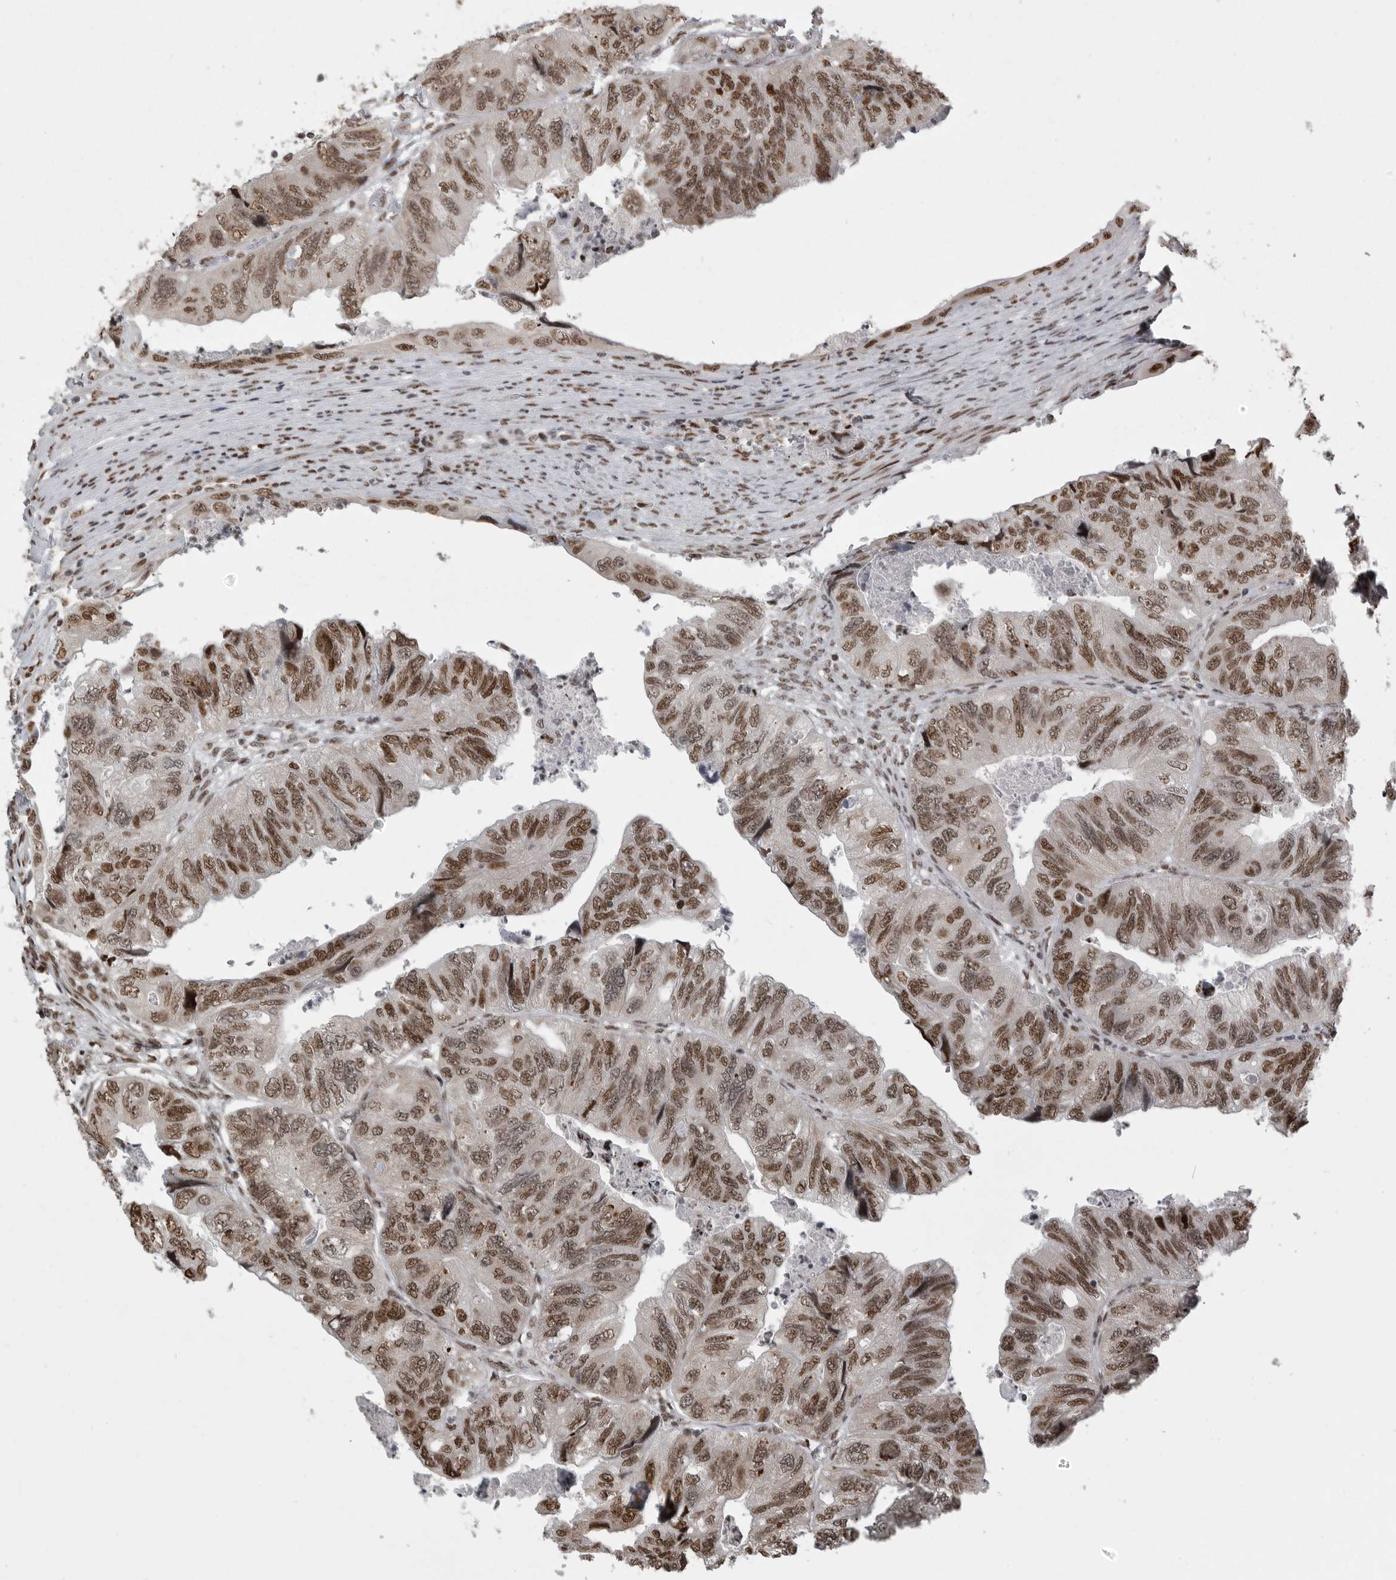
{"staining": {"intensity": "moderate", "quantity": ">75%", "location": "nuclear"}, "tissue": "colorectal cancer", "cell_type": "Tumor cells", "image_type": "cancer", "snomed": [{"axis": "morphology", "description": "Adenocarcinoma, NOS"}, {"axis": "topography", "description": "Rectum"}], "caption": "A brown stain shows moderate nuclear positivity of a protein in adenocarcinoma (colorectal) tumor cells.", "gene": "YAF2", "patient": {"sex": "male", "age": 63}}